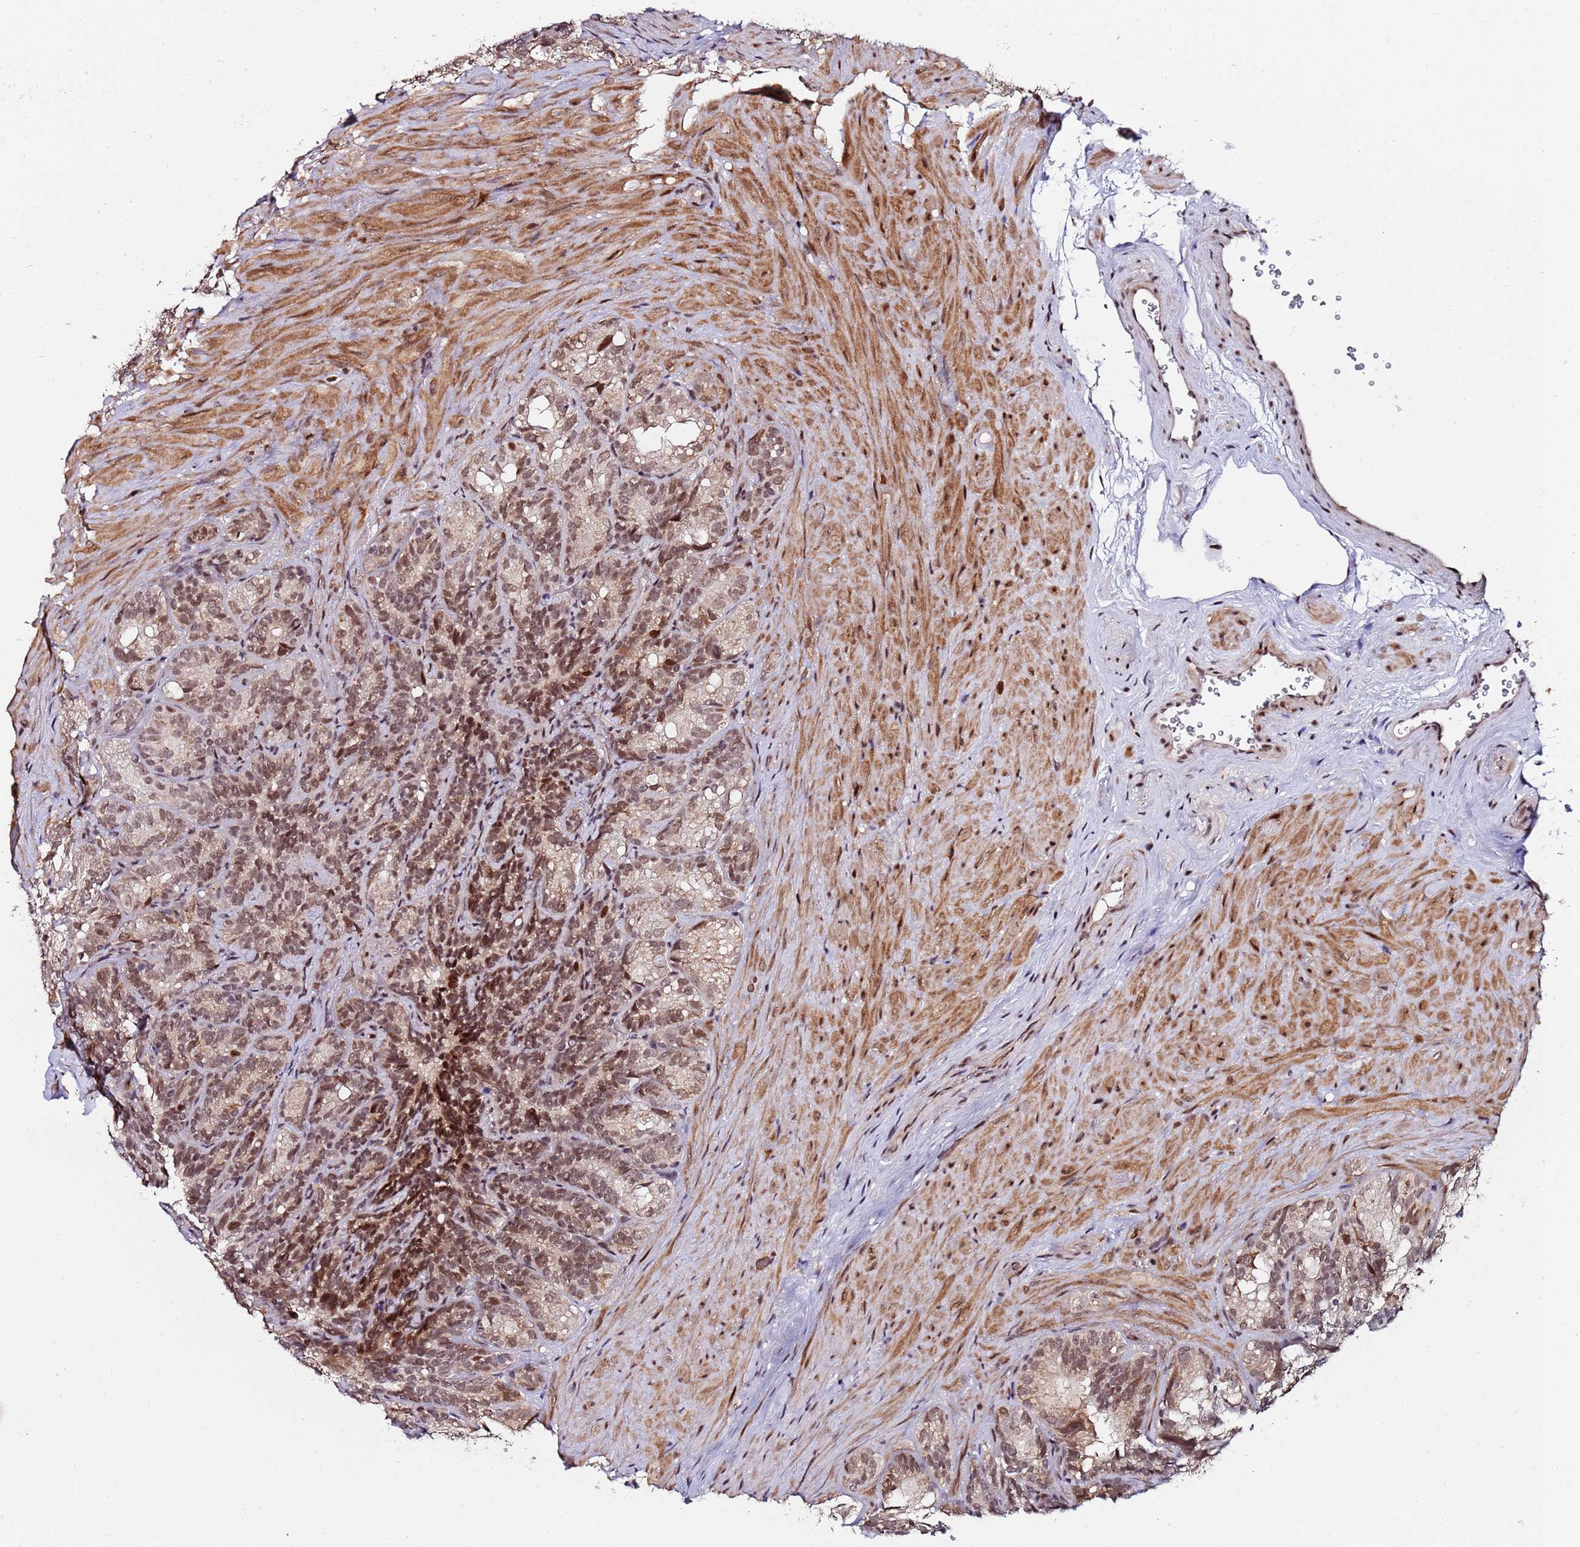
{"staining": {"intensity": "moderate", "quantity": ">75%", "location": "cytoplasmic/membranous,nuclear"}, "tissue": "seminal vesicle", "cell_type": "Glandular cells", "image_type": "normal", "snomed": [{"axis": "morphology", "description": "Normal tissue, NOS"}, {"axis": "topography", "description": "Seminal veicle"}], "caption": "Seminal vesicle stained with a brown dye displays moderate cytoplasmic/membranous,nuclear positive staining in about >75% of glandular cells.", "gene": "PPM1H", "patient": {"sex": "male", "age": 60}}